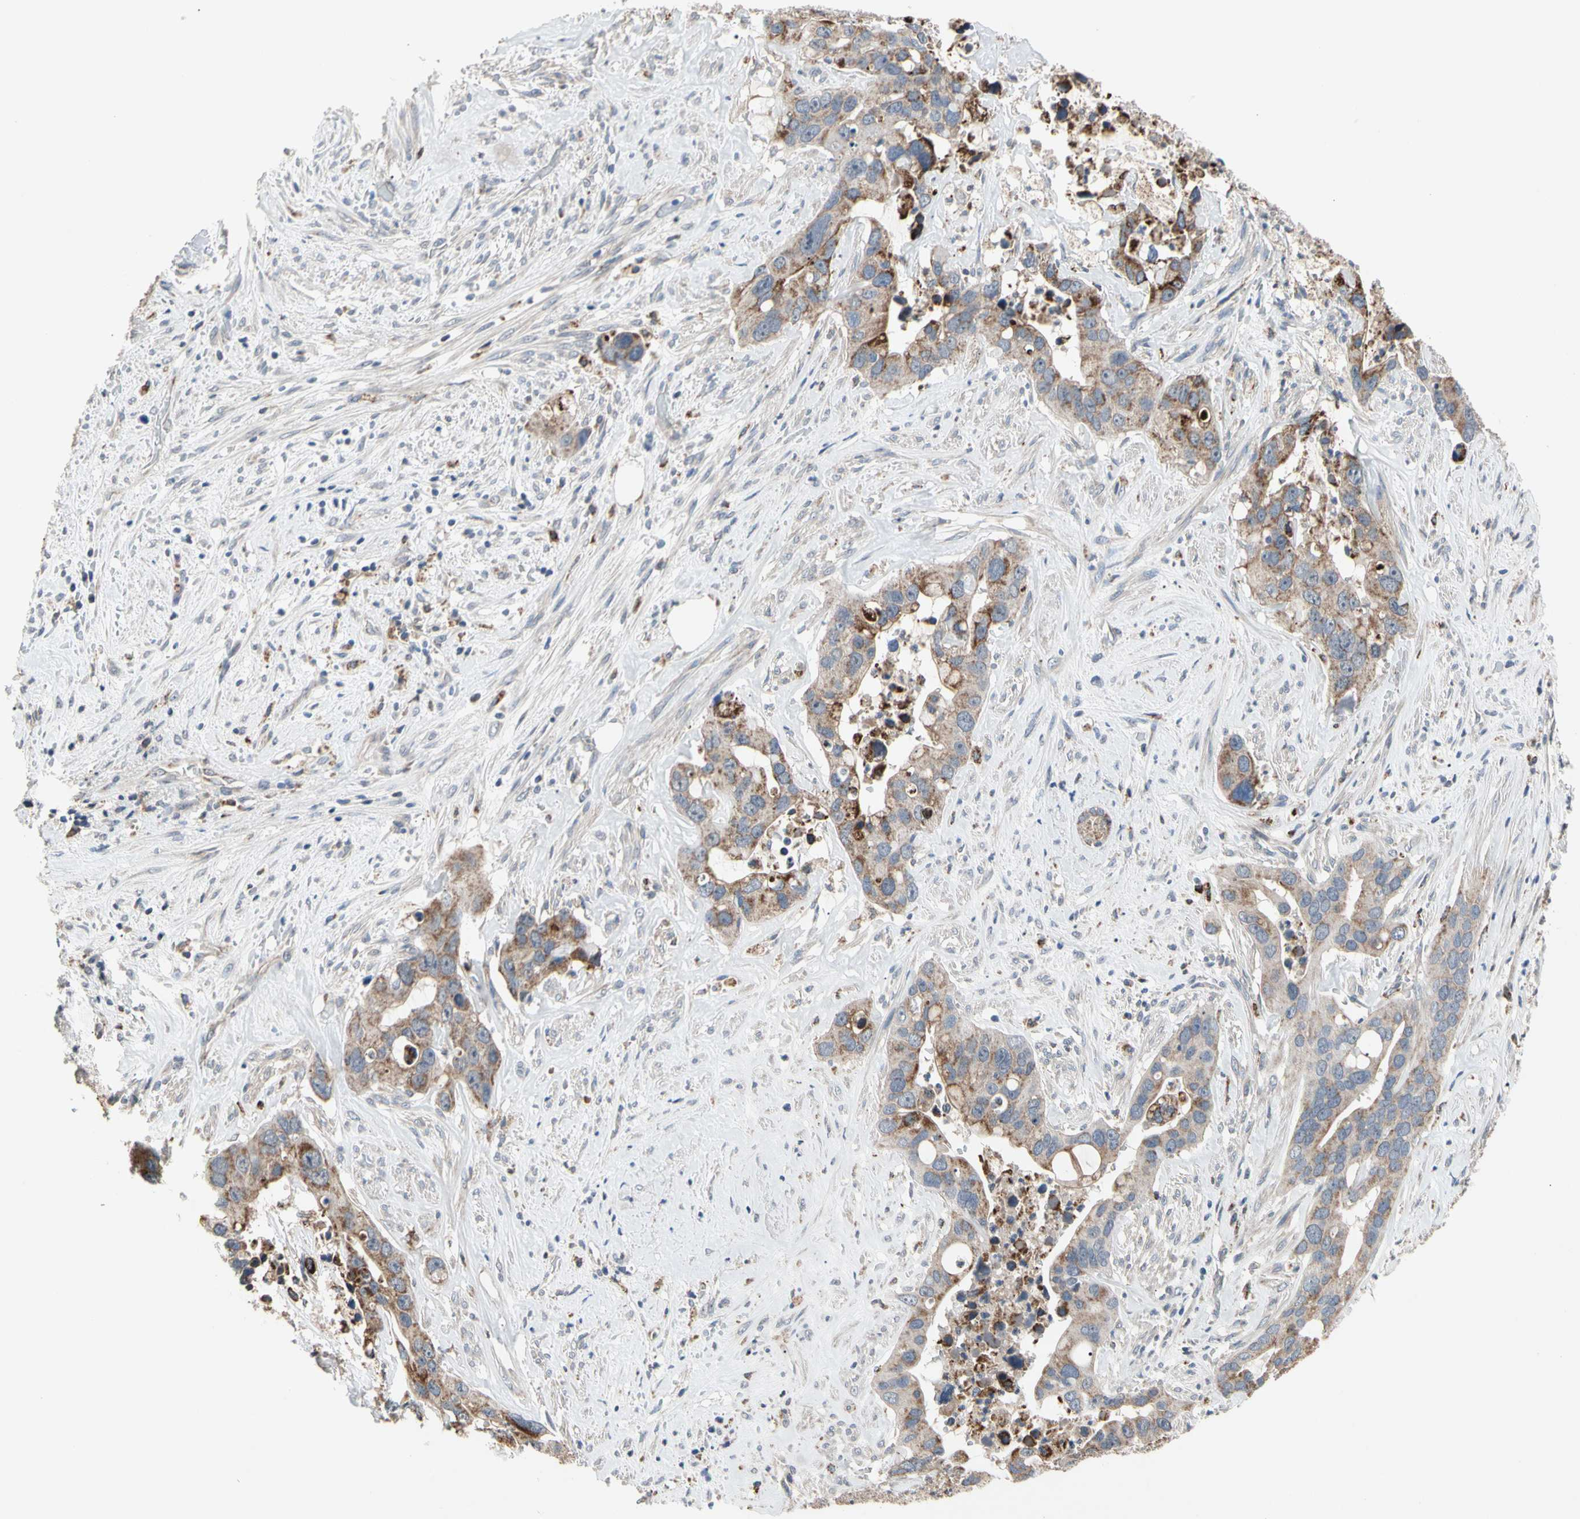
{"staining": {"intensity": "moderate", "quantity": ">75%", "location": "cytoplasmic/membranous"}, "tissue": "liver cancer", "cell_type": "Tumor cells", "image_type": "cancer", "snomed": [{"axis": "morphology", "description": "Cholangiocarcinoma"}, {"axis": "topography", "description": "Liver"}], "caption": "The micrograph displays a brown stain indicating the presence of a protein in the cytoplasmic/membranous of tumor cells in cholangiocarcinoma (liver).", "gene": "GPD2", "patient": {"sex": "female", "age": 65}}